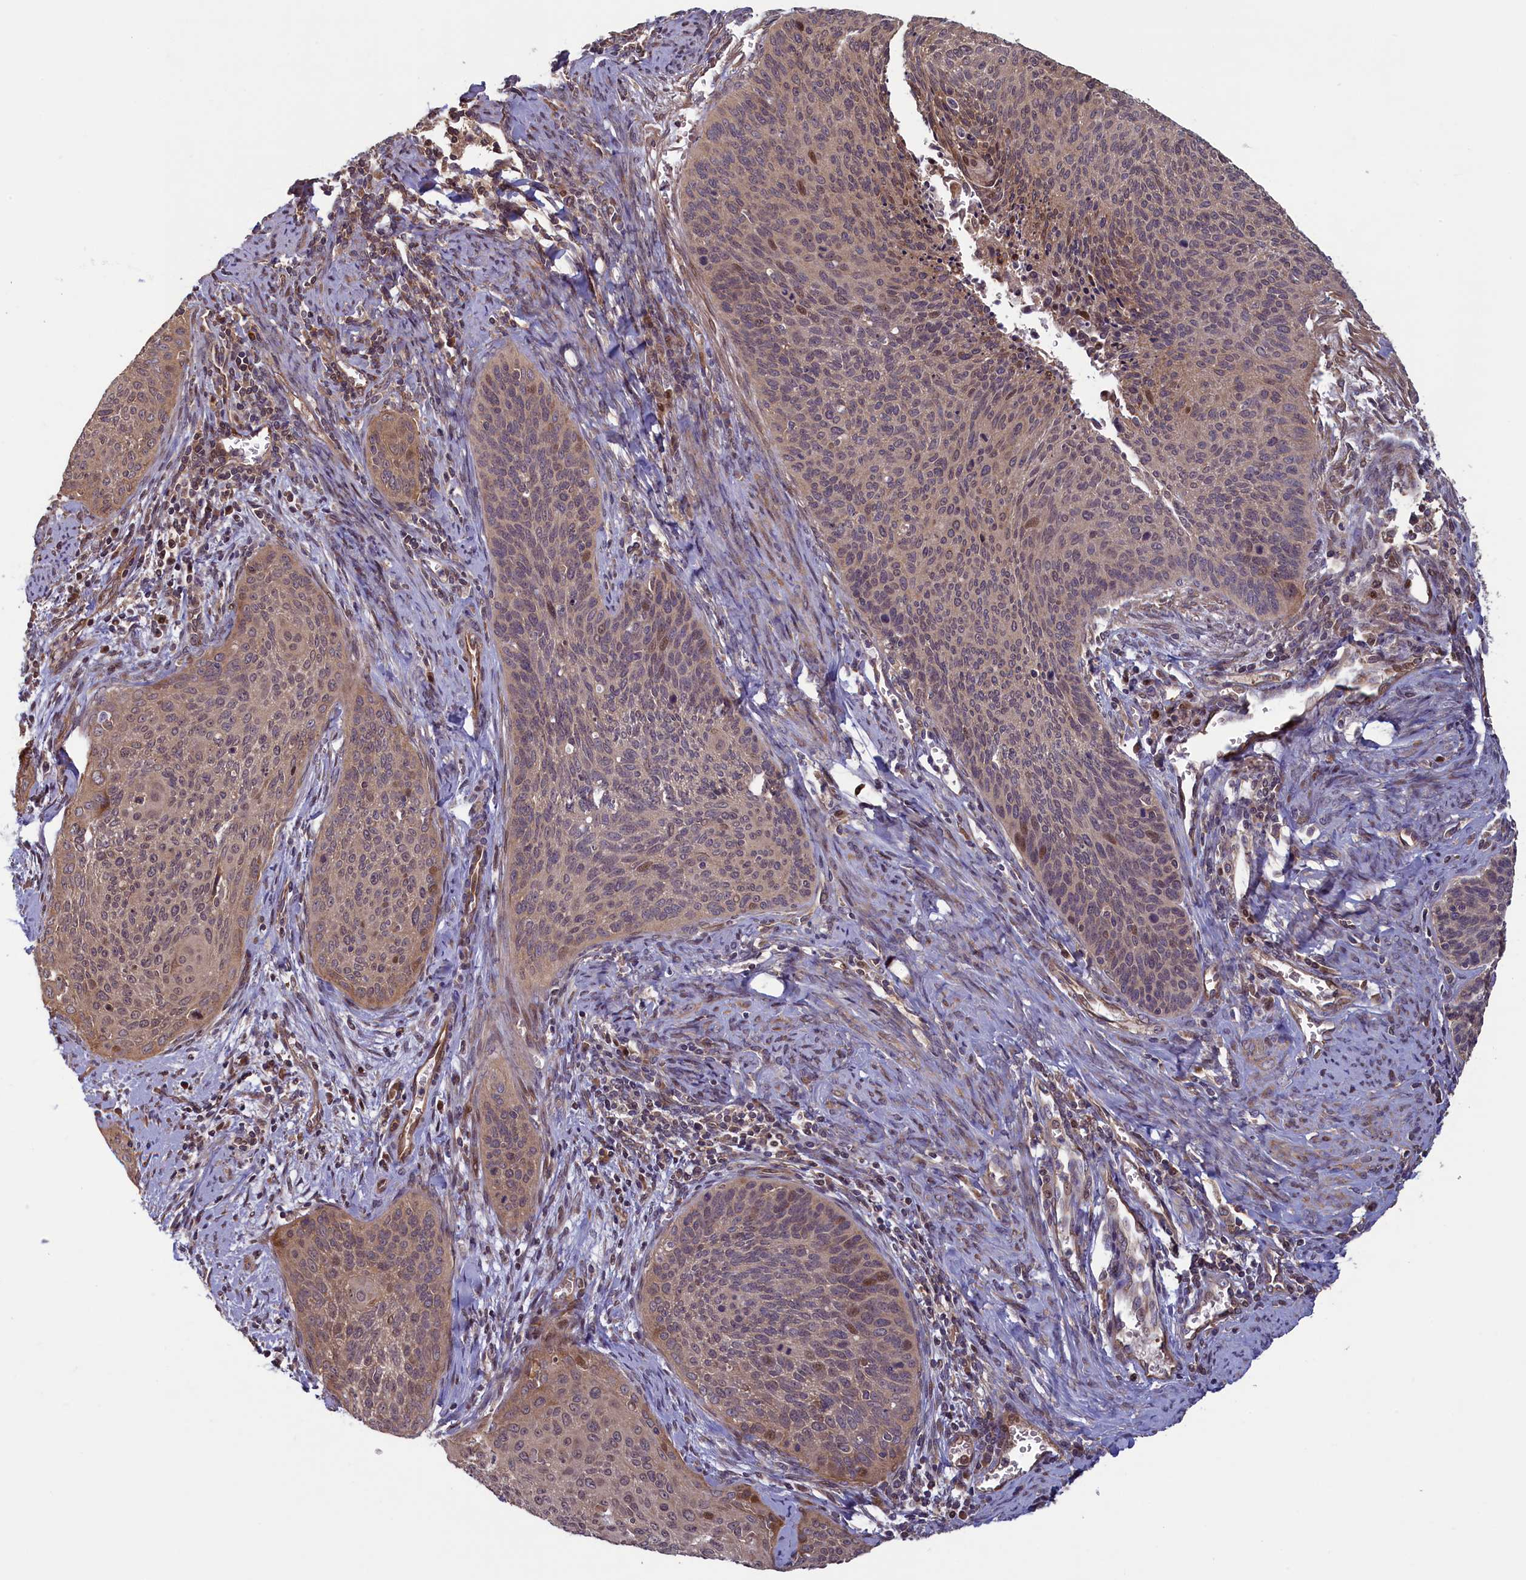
{"staining": {"intensity": "weak", "quantity": "25%-75%", "location": "cytoplasmic/membranous,nuclear"}, "tissue": "cervical cancer", "cell_type": "Tumor cells", "image_type": "cancer", "snomed": [{"axis": "morphology", "description": "Squamous cell carcinoma, NOS"}, {"axis": "topography", "description": "Cervix"}], "caption": "A micrograph showing weak cytoplasmic/membranous and nuclear positivity in approximately 25%-75% of tumor cells in cervical squamous cell carcinoma, as visualized by brown immunohistochemical staining.", "gene": "CIAO2B", "patient": {"sex": "female", "age": 55}}